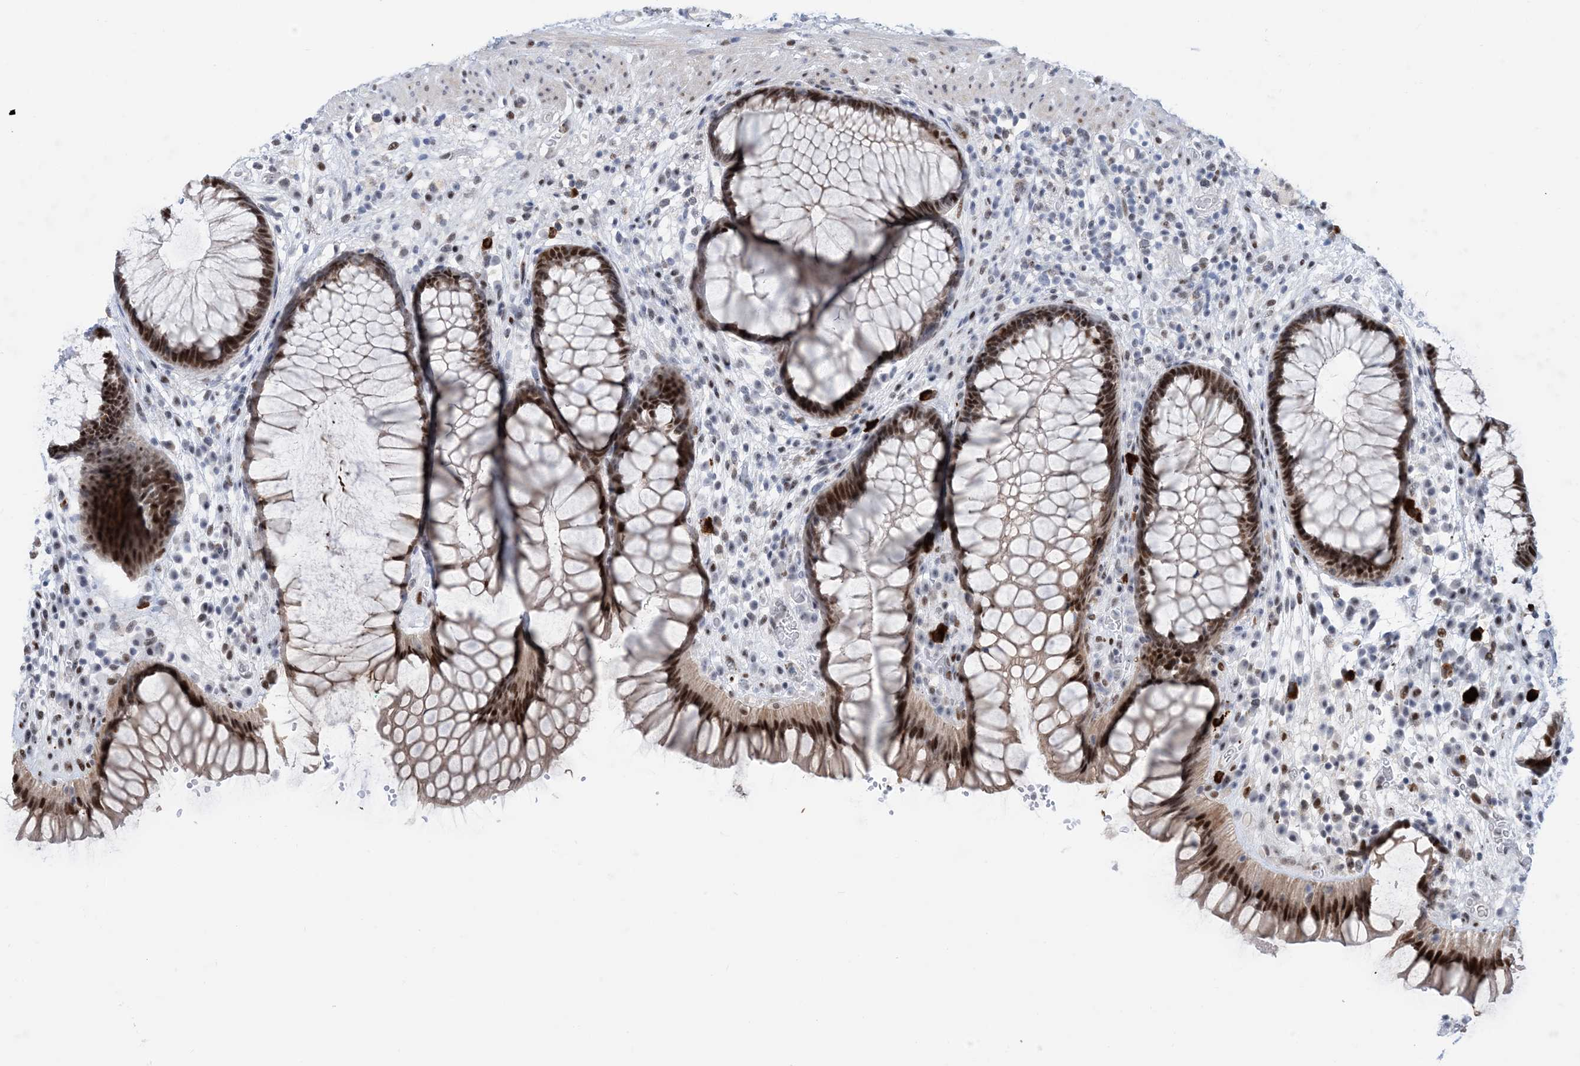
{"staining": {"intensity": "moderate", "quantity": ">75%", "location": "nuclear"}, "tissue": "rectum", "cell_type": "Glandular cells", "image_type": "normal", "snomed": [{"axis": "morphology", "description": "Normal tissue, NOS"}, {"axis": "topography", "description": "Rectum"}], "caption": "Moderate nuclear expression is appreciated in approximately >75% of glandular cells in unremarkable rectum. (Stains: DAB in brown, nuclei in blue, Microscopy: brightfield microscopy at high magnification).", "gene": "HEMK1", "patient": {"sex": "male", "age": 51}}